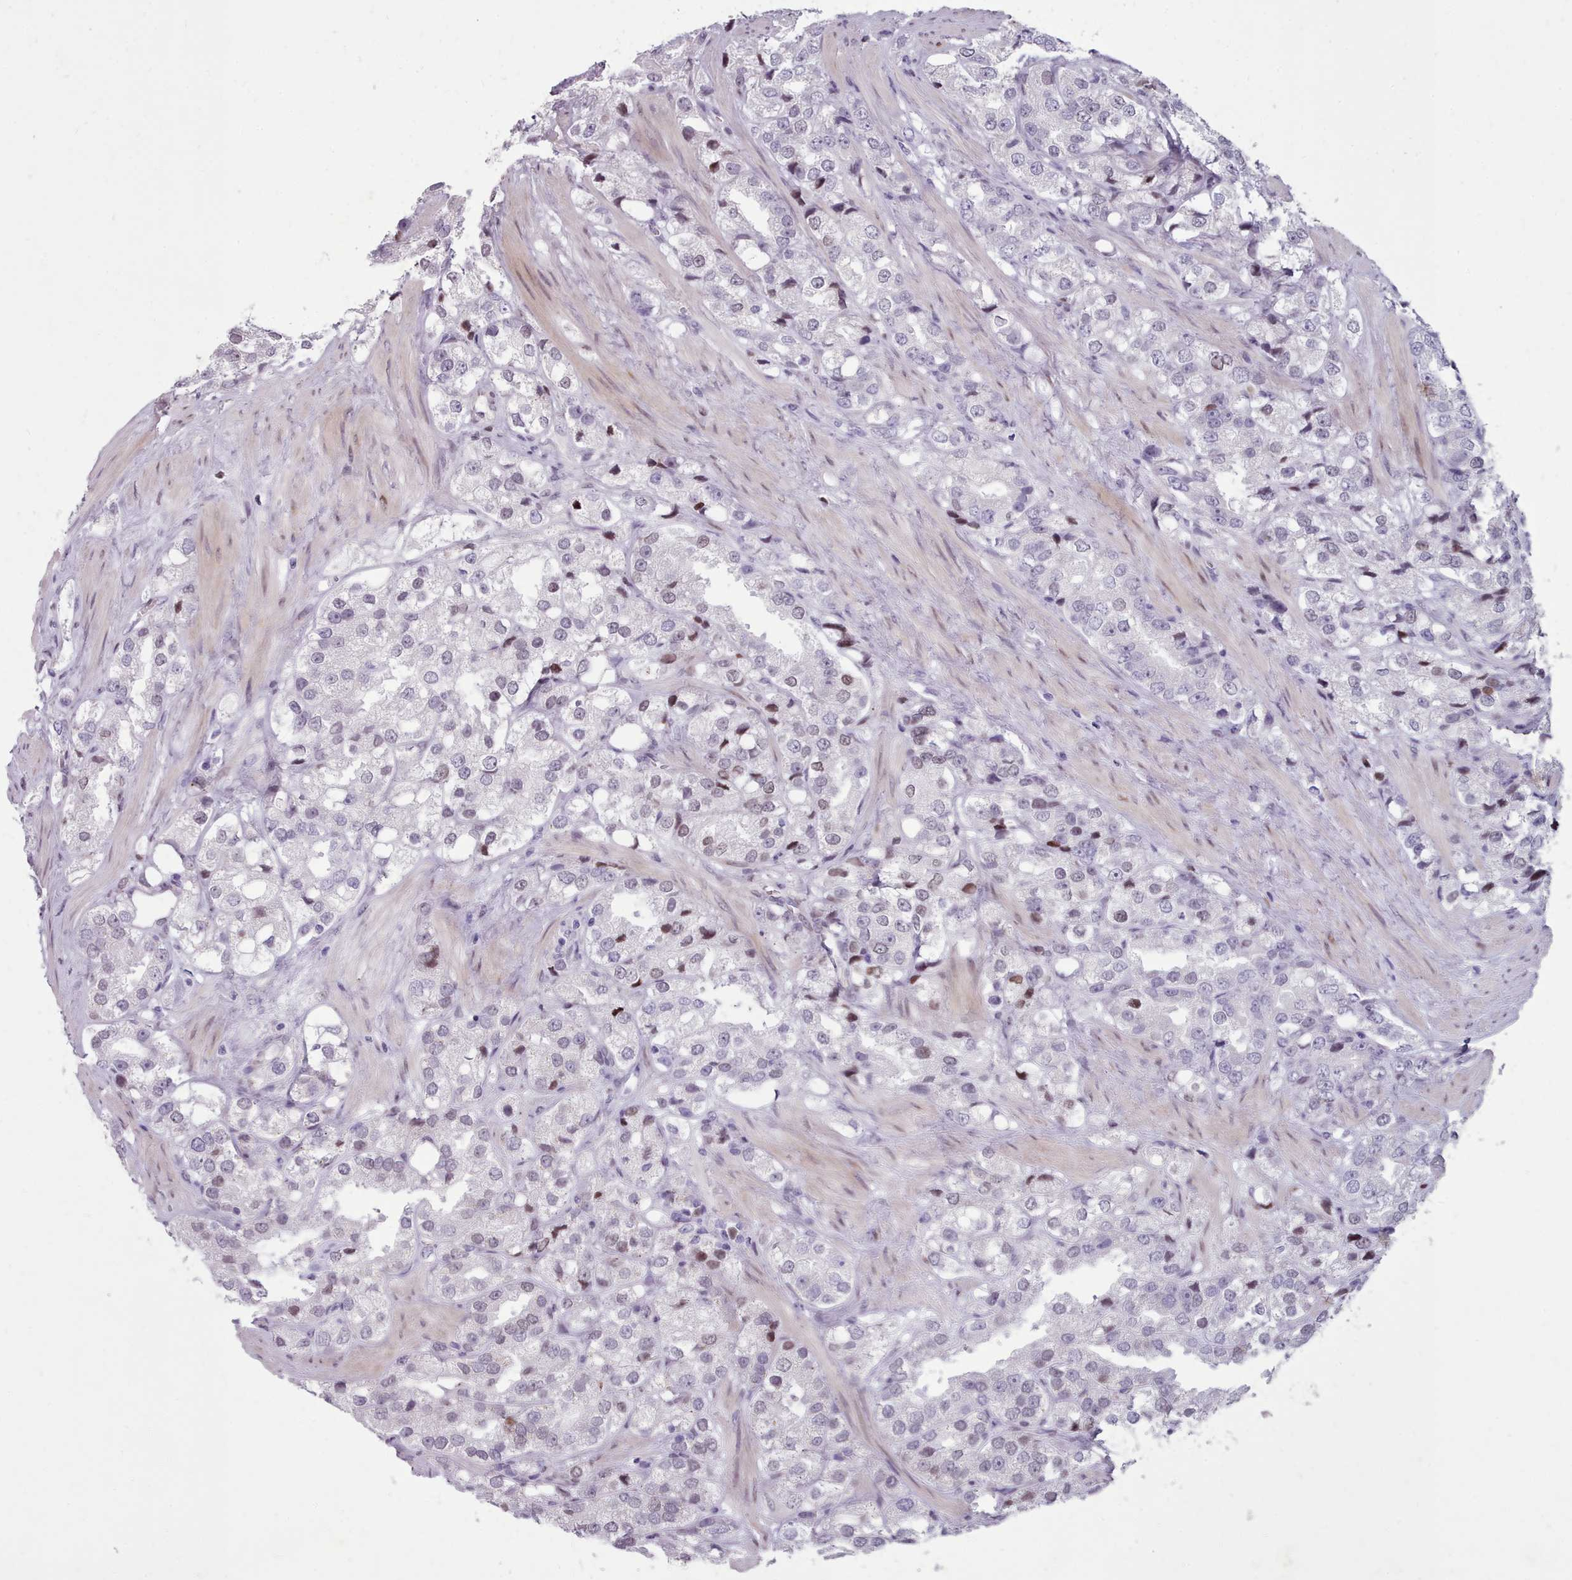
{"staining": {"intensity": "moderate", "quantity": "<25%", "location": "nuclear"}, "tissue": "prostate cancer", "cell_type": "Tumor cells", "image_type": "cancer", "snomed": [{"axis": "morphology", "description": "Adenocarcinoma, NOS"}, {"axis": "topography", "description": "Prostate"}], "caption": "Immunohistochemical staining of adenocarcinoma (prostate) reveals low levels of moderate nuclear staining in about <25% of tumor cells. Nuclei are stained in blue.", "gene": "KCNT2", "patient": {"sex": "male", "age": 79}}